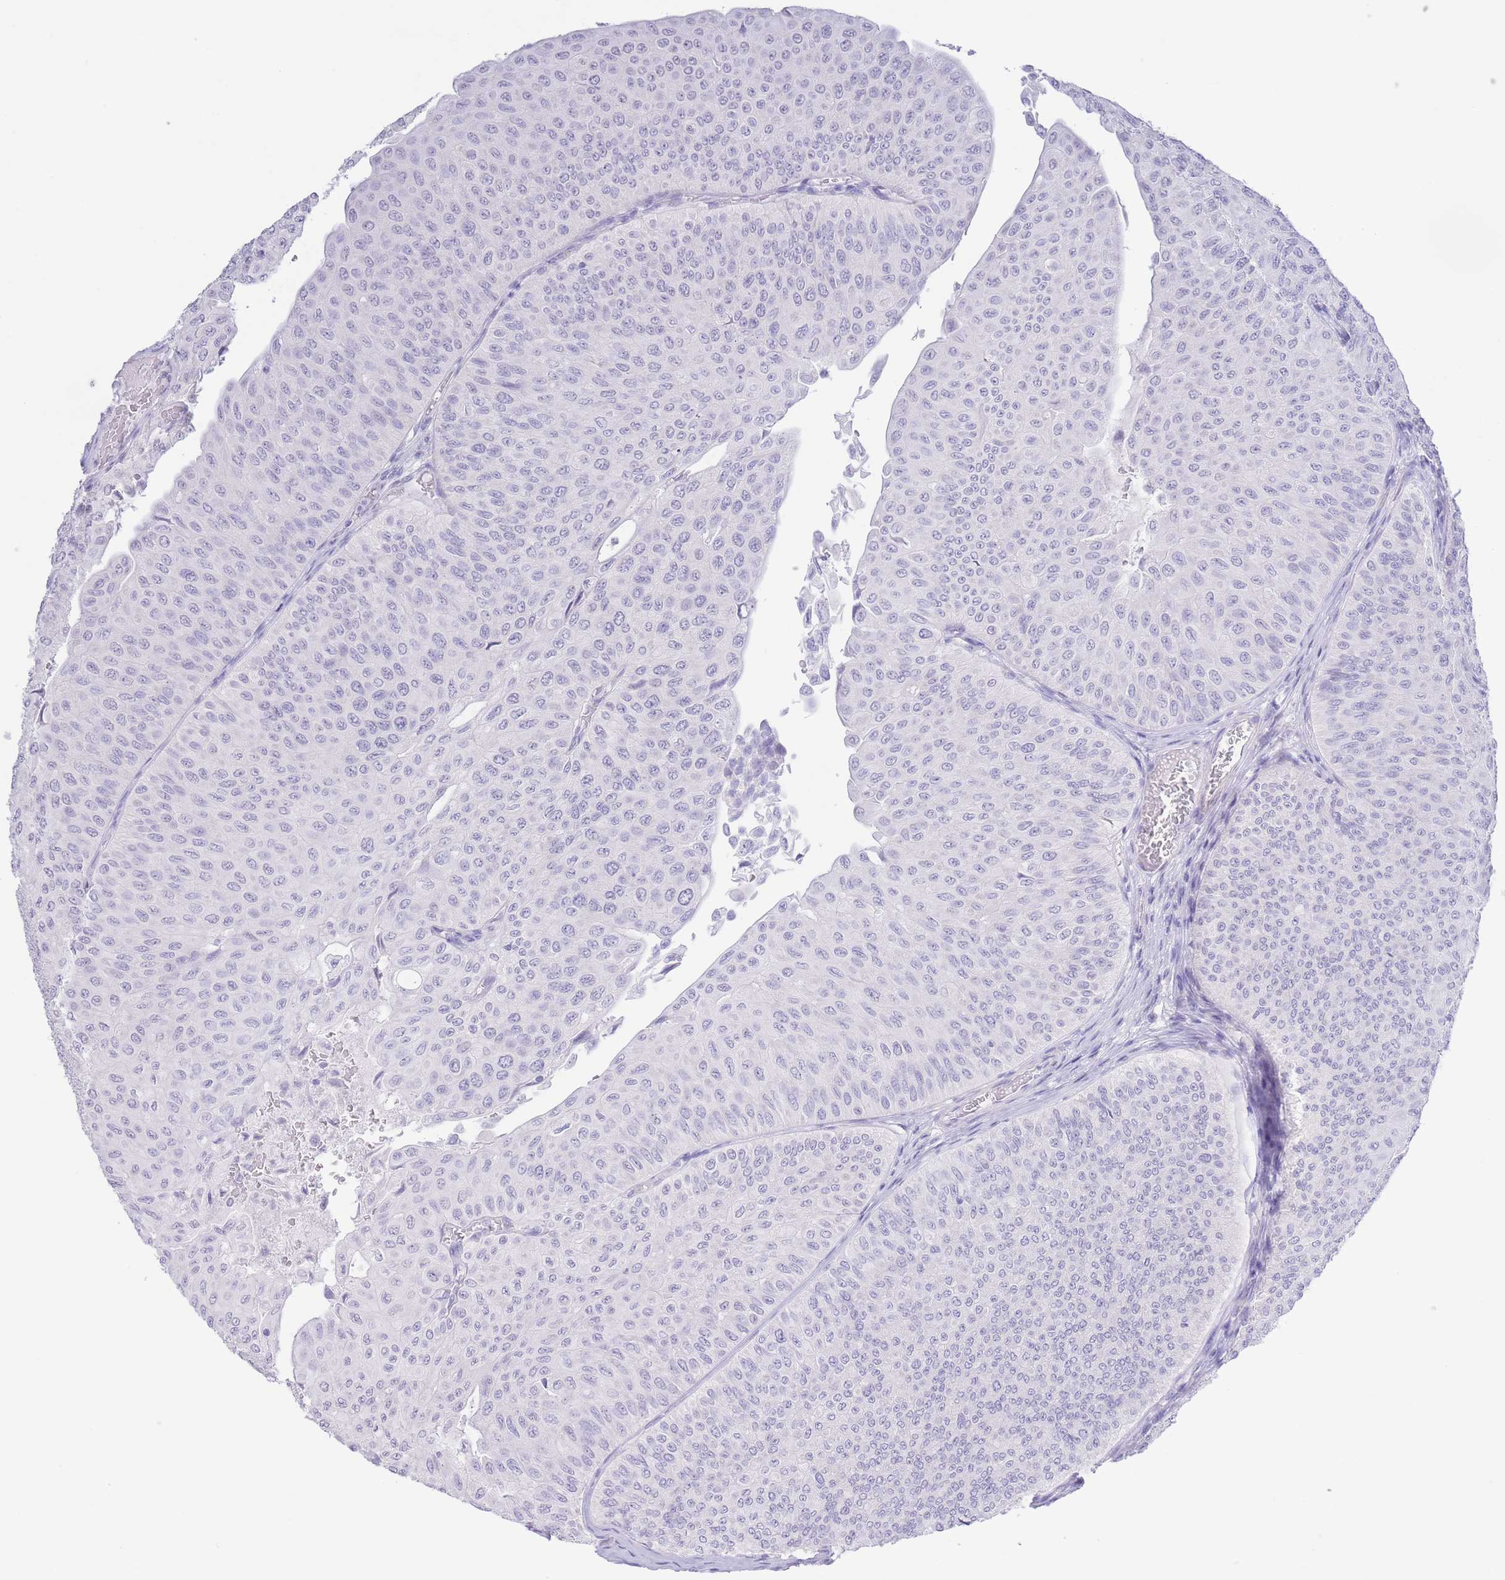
{"staining": {"intensity": "negative", "quantity": "none", "location": "none"}, "tissue": "urothelial cancer", "cell_type": "Tumor cells", "image_type": "cancer", "snomed": [{"axis": "morphology", "description": "Urothelial carcinoma, NOS"}, {"axis": "topography", "description": "Urinary bladder"}], "caption": "Tumor cells are negative for brown protein staining in urothelial cancer.", "gene": "PKLR", "patient": {"sex": "male", "age": 59}}